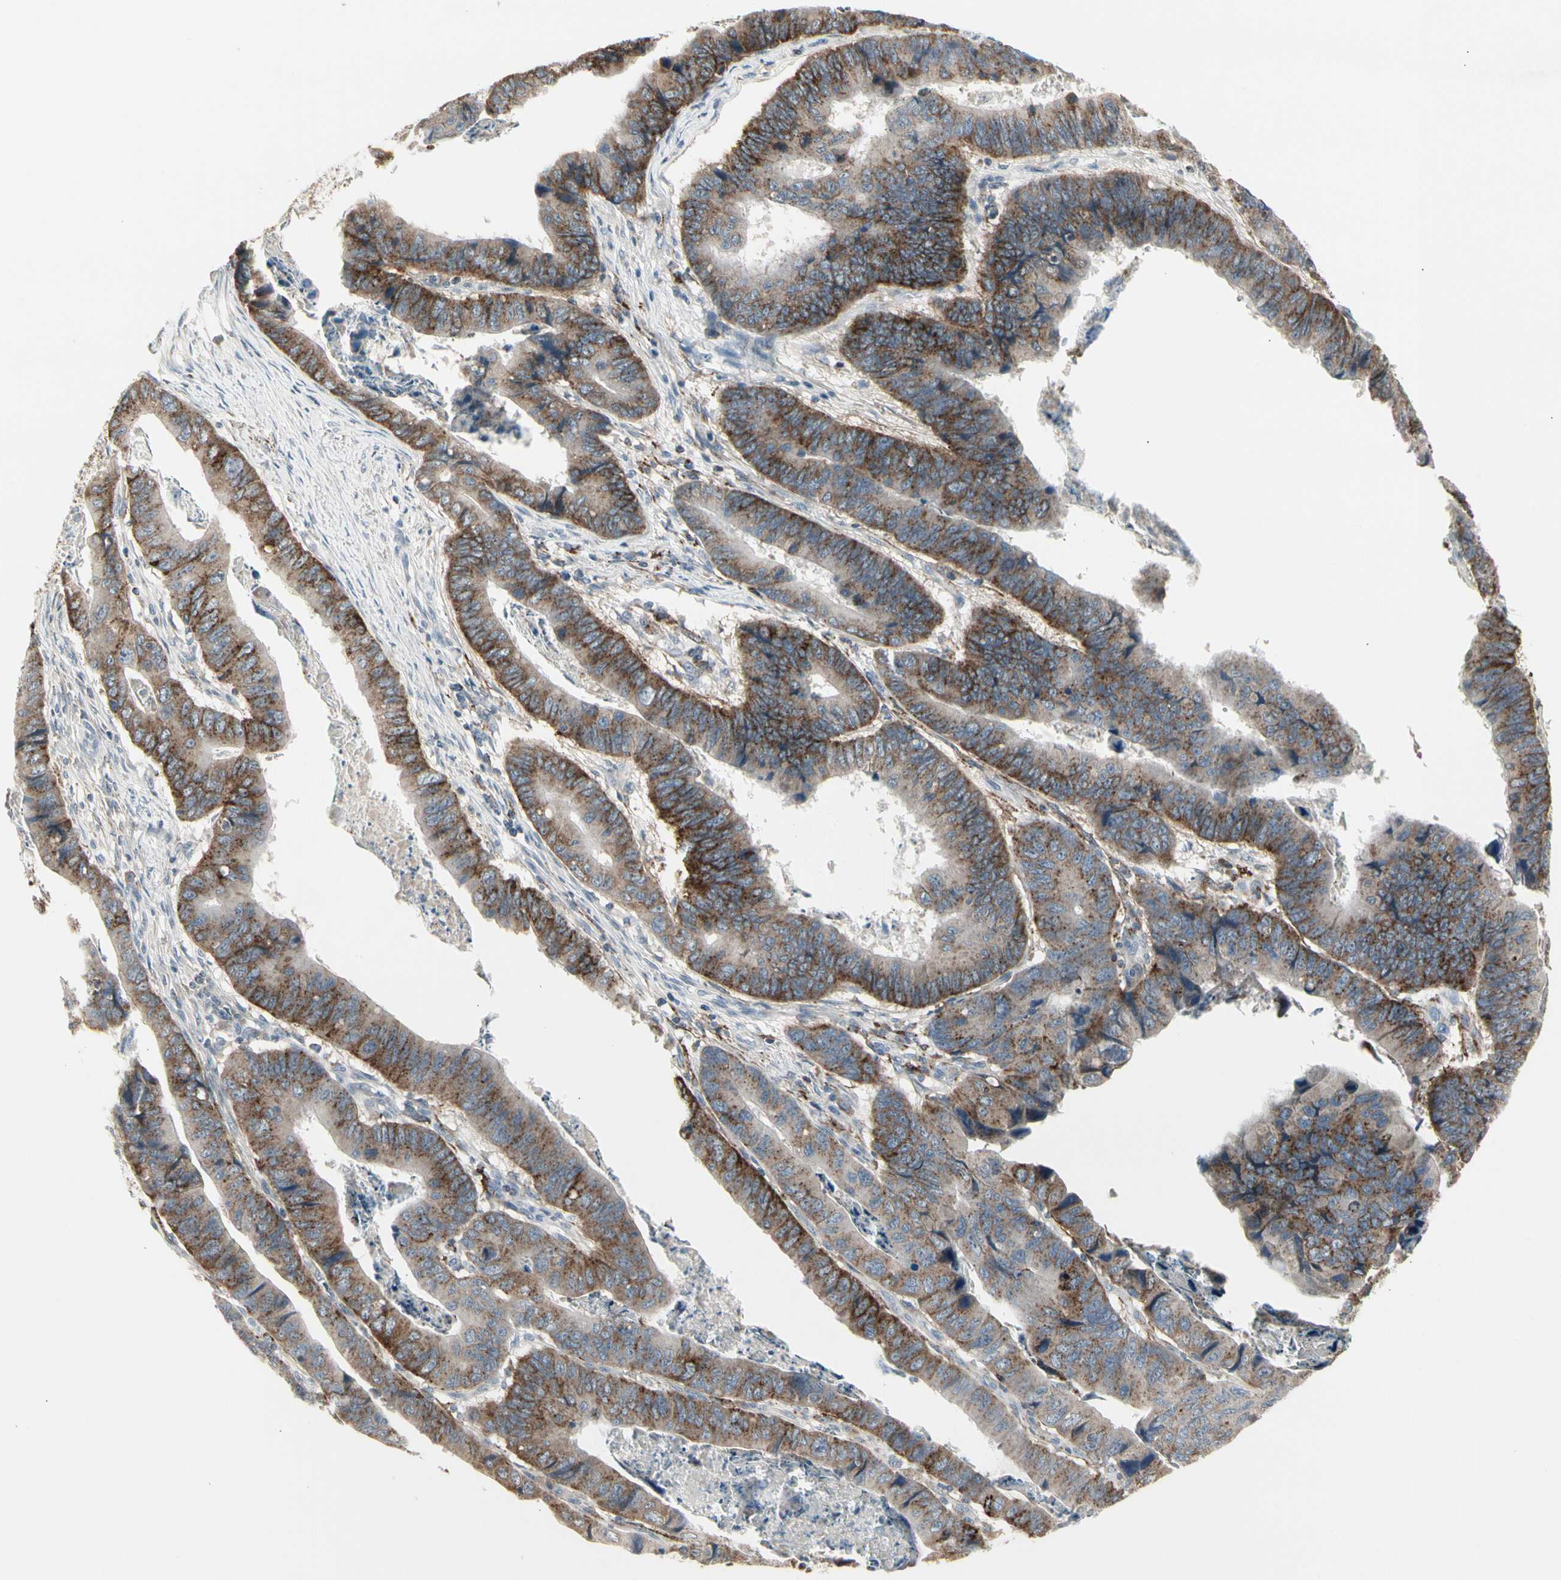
{"staining": {"intensity": "moderate", "quantity": ">75%", "location": "cytoplasmic/membranous"}, "tissue": "stomach cancer", "cell_type": "Tumor cells", "image_type": "cancer", "snomed": [{"axis": "morphology", "description": "Adenocarcinoma, NOS"}, {"axis": "topography", "description": "Stomach, lower"}], "caption": "Immunohistochemical staining of human stomach adenocarcinoma exhibits moderate cytoplasmic/membranous protein expression in about >75% of tumor cells.", "gene": "TMEM176A", "patient": {"sex": "male", "age": 77}}